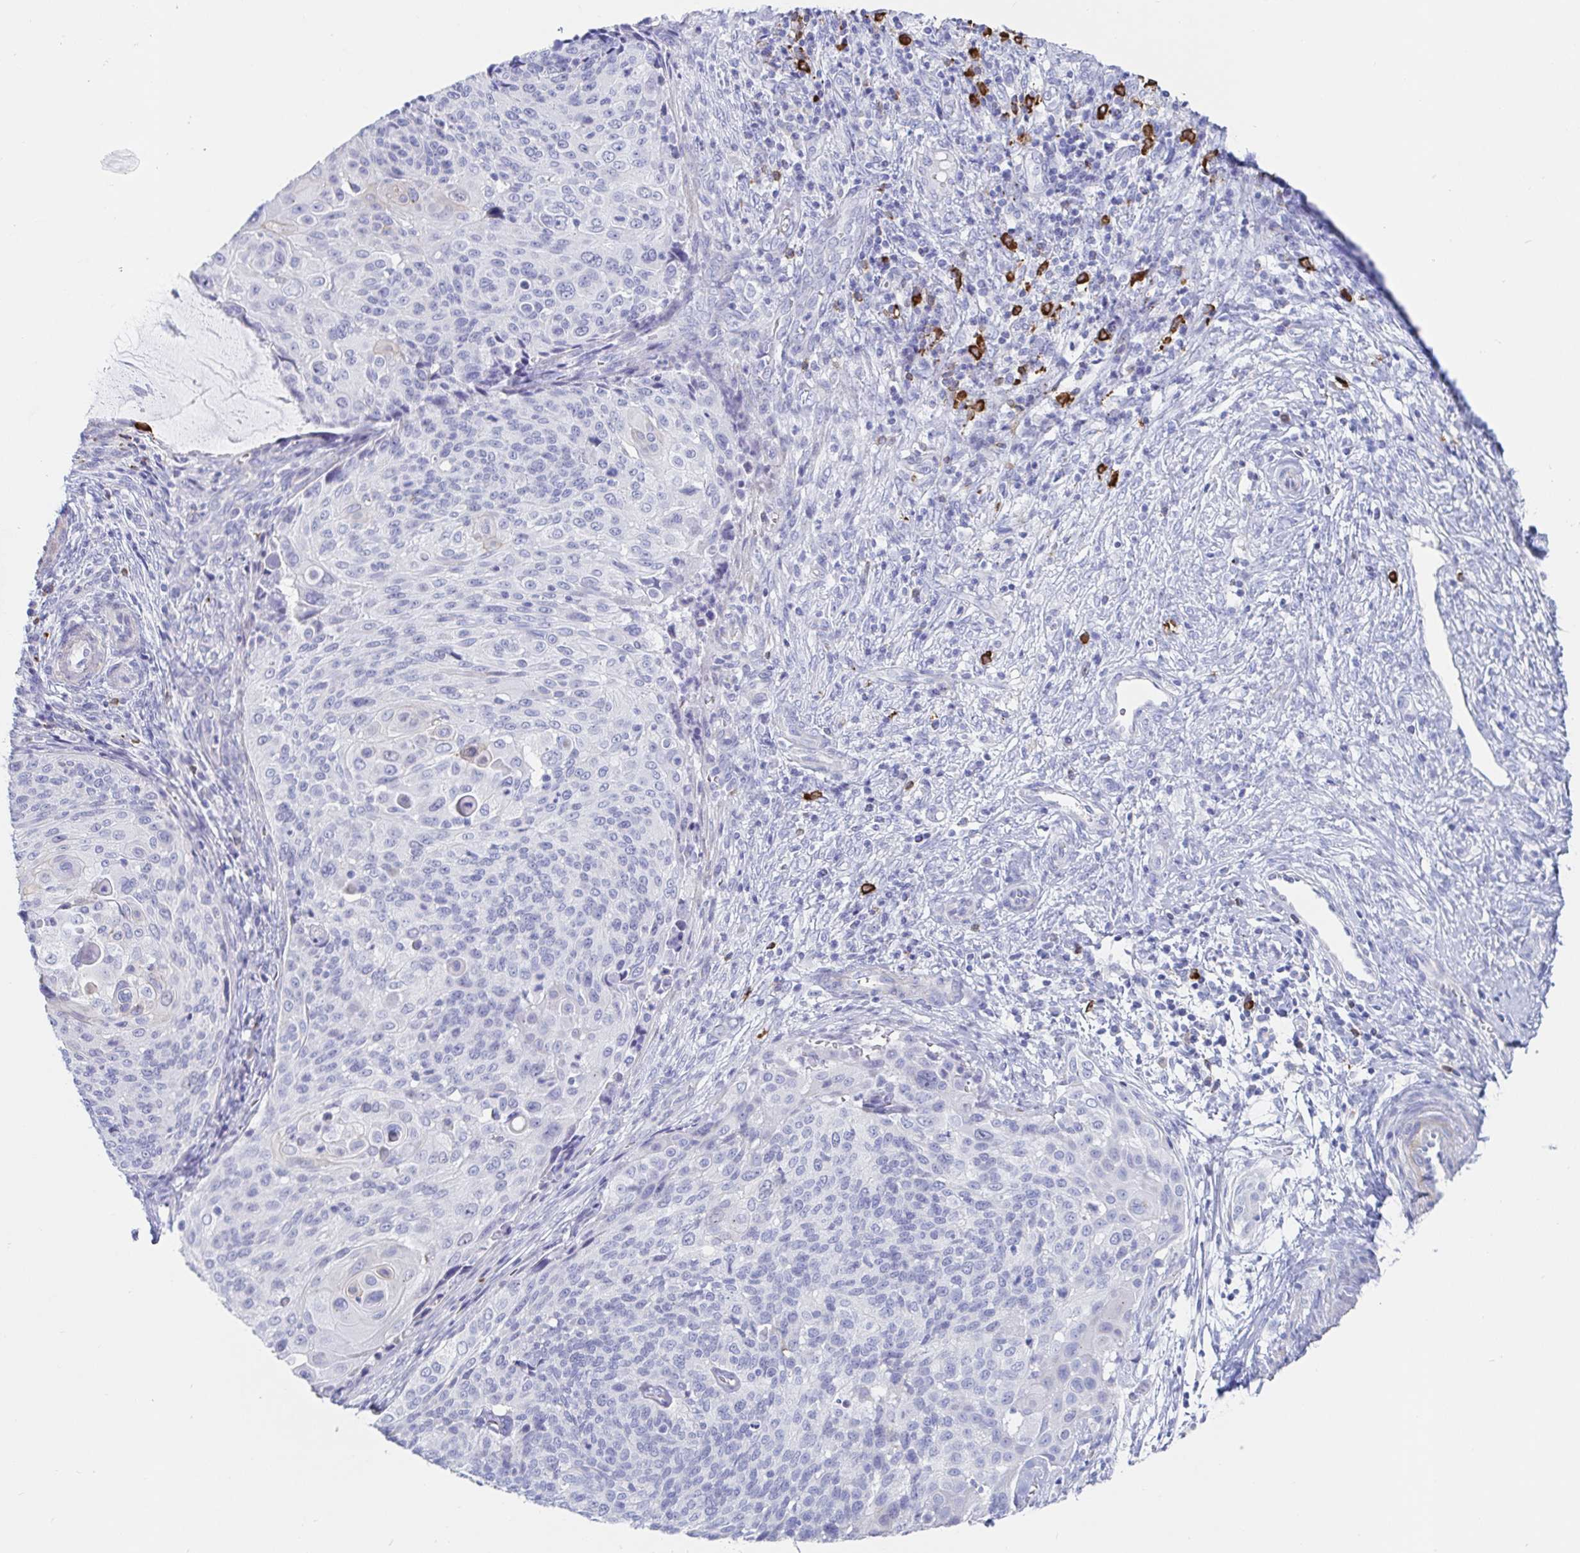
{"staining": {"intensity": "negative", "quantity": "none", "location": "none"}, "tissue": "cervical cancer", "cell_type": "Tumor cells", "image_type": "cancer", "snomed": [{"axis": "morphology", "description": "Squamous cell carcinoma, NOS"}, {"axis": "topography", "description": "Cervix"}], "caption": "There is no significant expression in tumor cells of cervical cancer (squamous cell carcinoma).", "gene": "PACSIN1", "patient": {"sex": "female", "age": 49}}